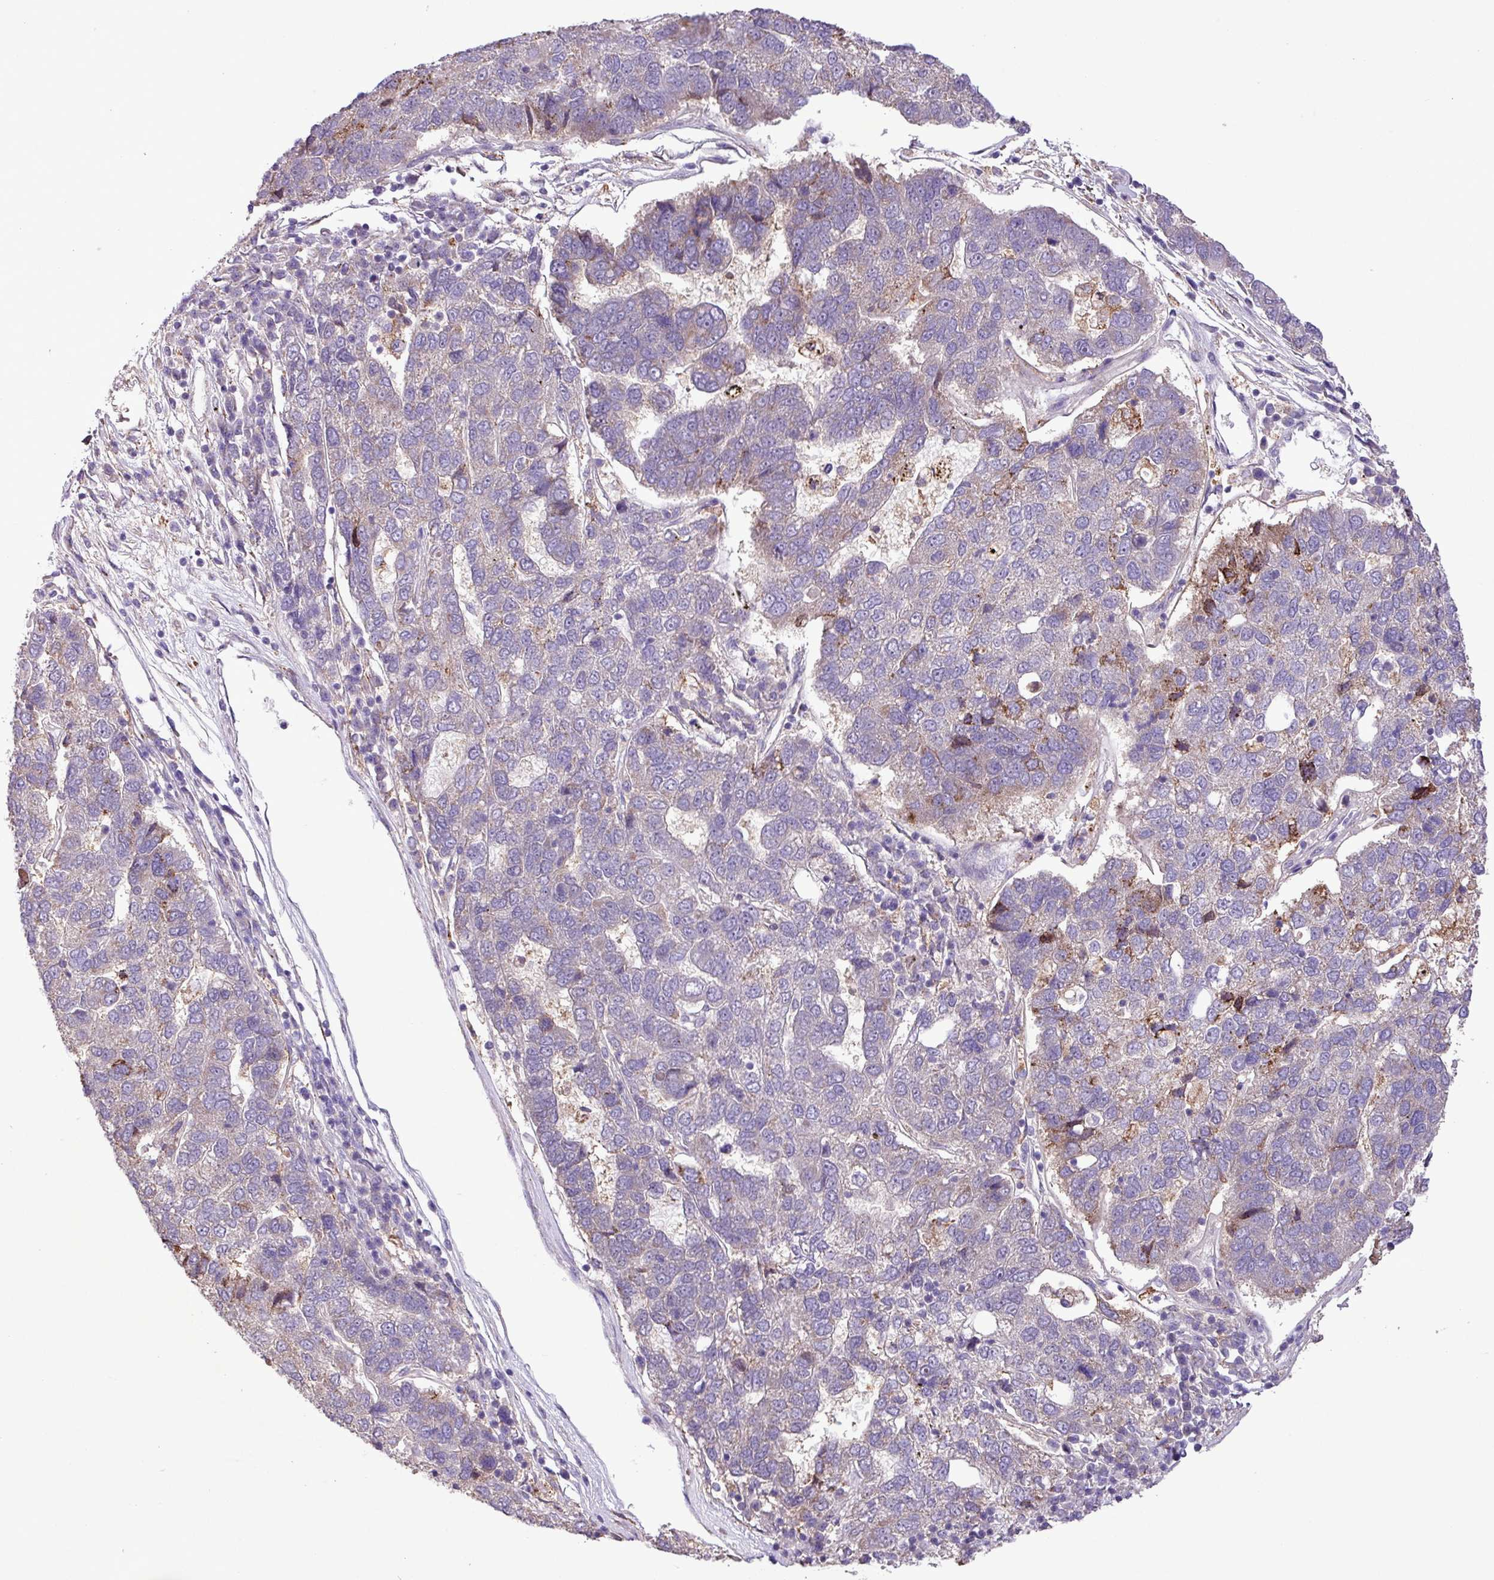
{"staining": {"intensity": "negative", "quantity": "none", "location": "none"}, "tissue": "pancreatic cancer", "cell_type": "Tumor cells", "image_type": "cancer", "snomed": [{"axis": "morphology", "description": "Adenocarcinoma, NOS"}, {"axis": "topography", "description": "Pancreas"}], "caption": "This is a photomicrograph of immunohistochemistry (IHC) staining of pancreatic cancer, which shows no positivity in tumor cells.", "gene": "RPP25L", "patient": {"sex": "female", "age": 61}}